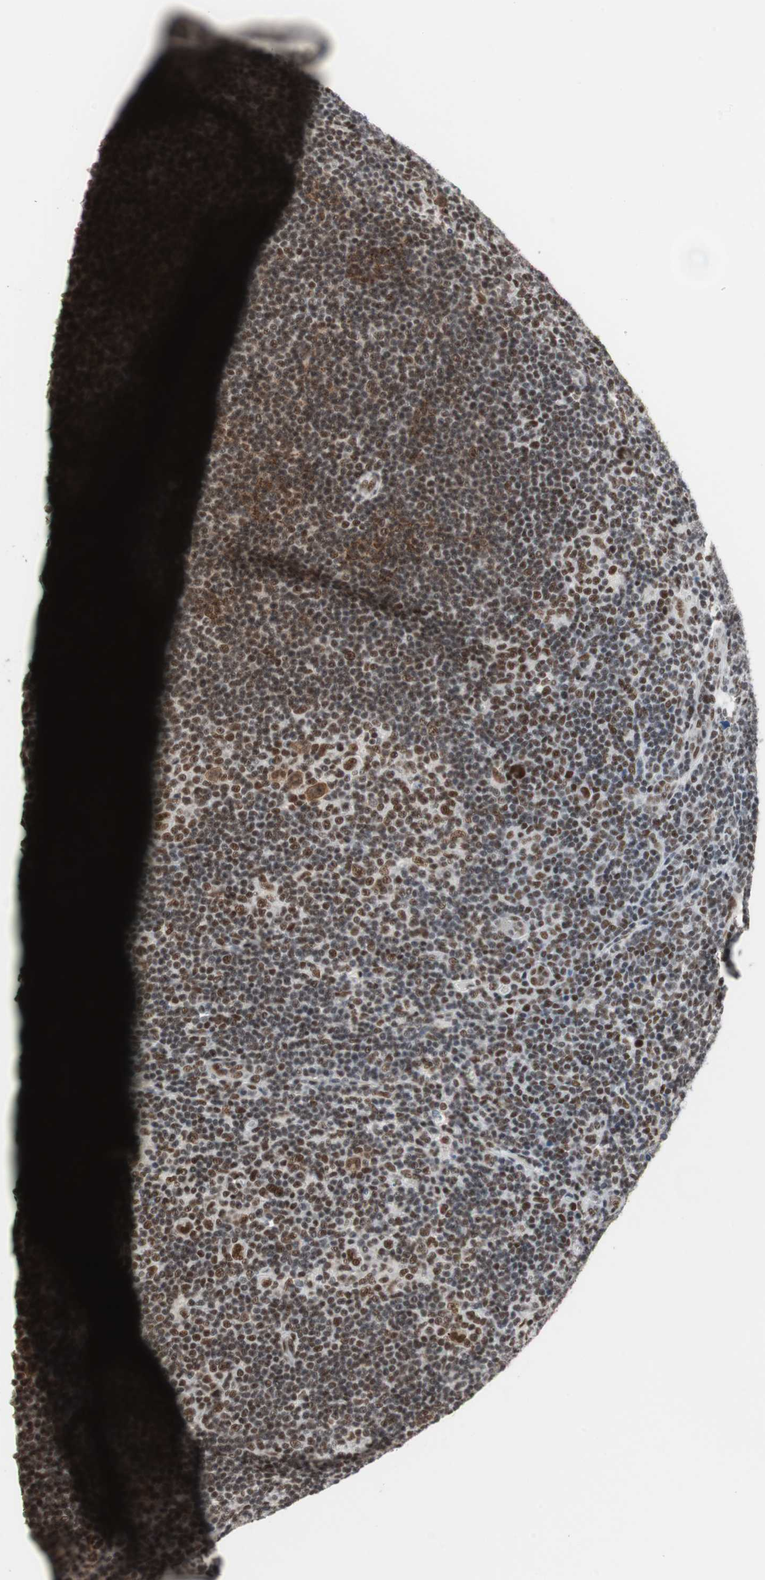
{"staining": {"intensity": "strong", "quantity": ">75%", "location": "nuclear"}, "tissue": "lymphoma", "cell_type": "Tumor cells", "image_type": "cancer", "snomed": [{"axis": "morphology", "description": "Hodgkin's disease, NOS"}, {"axis": "topography", "description": "Lymph node"}], "caption": "This is an image of IHC staining of Hodgkin's disease, which shows strong staining in the nuclear of tumor cells.", "gene": "RTF1", "patient": {"sex": "female", "age": 57}}